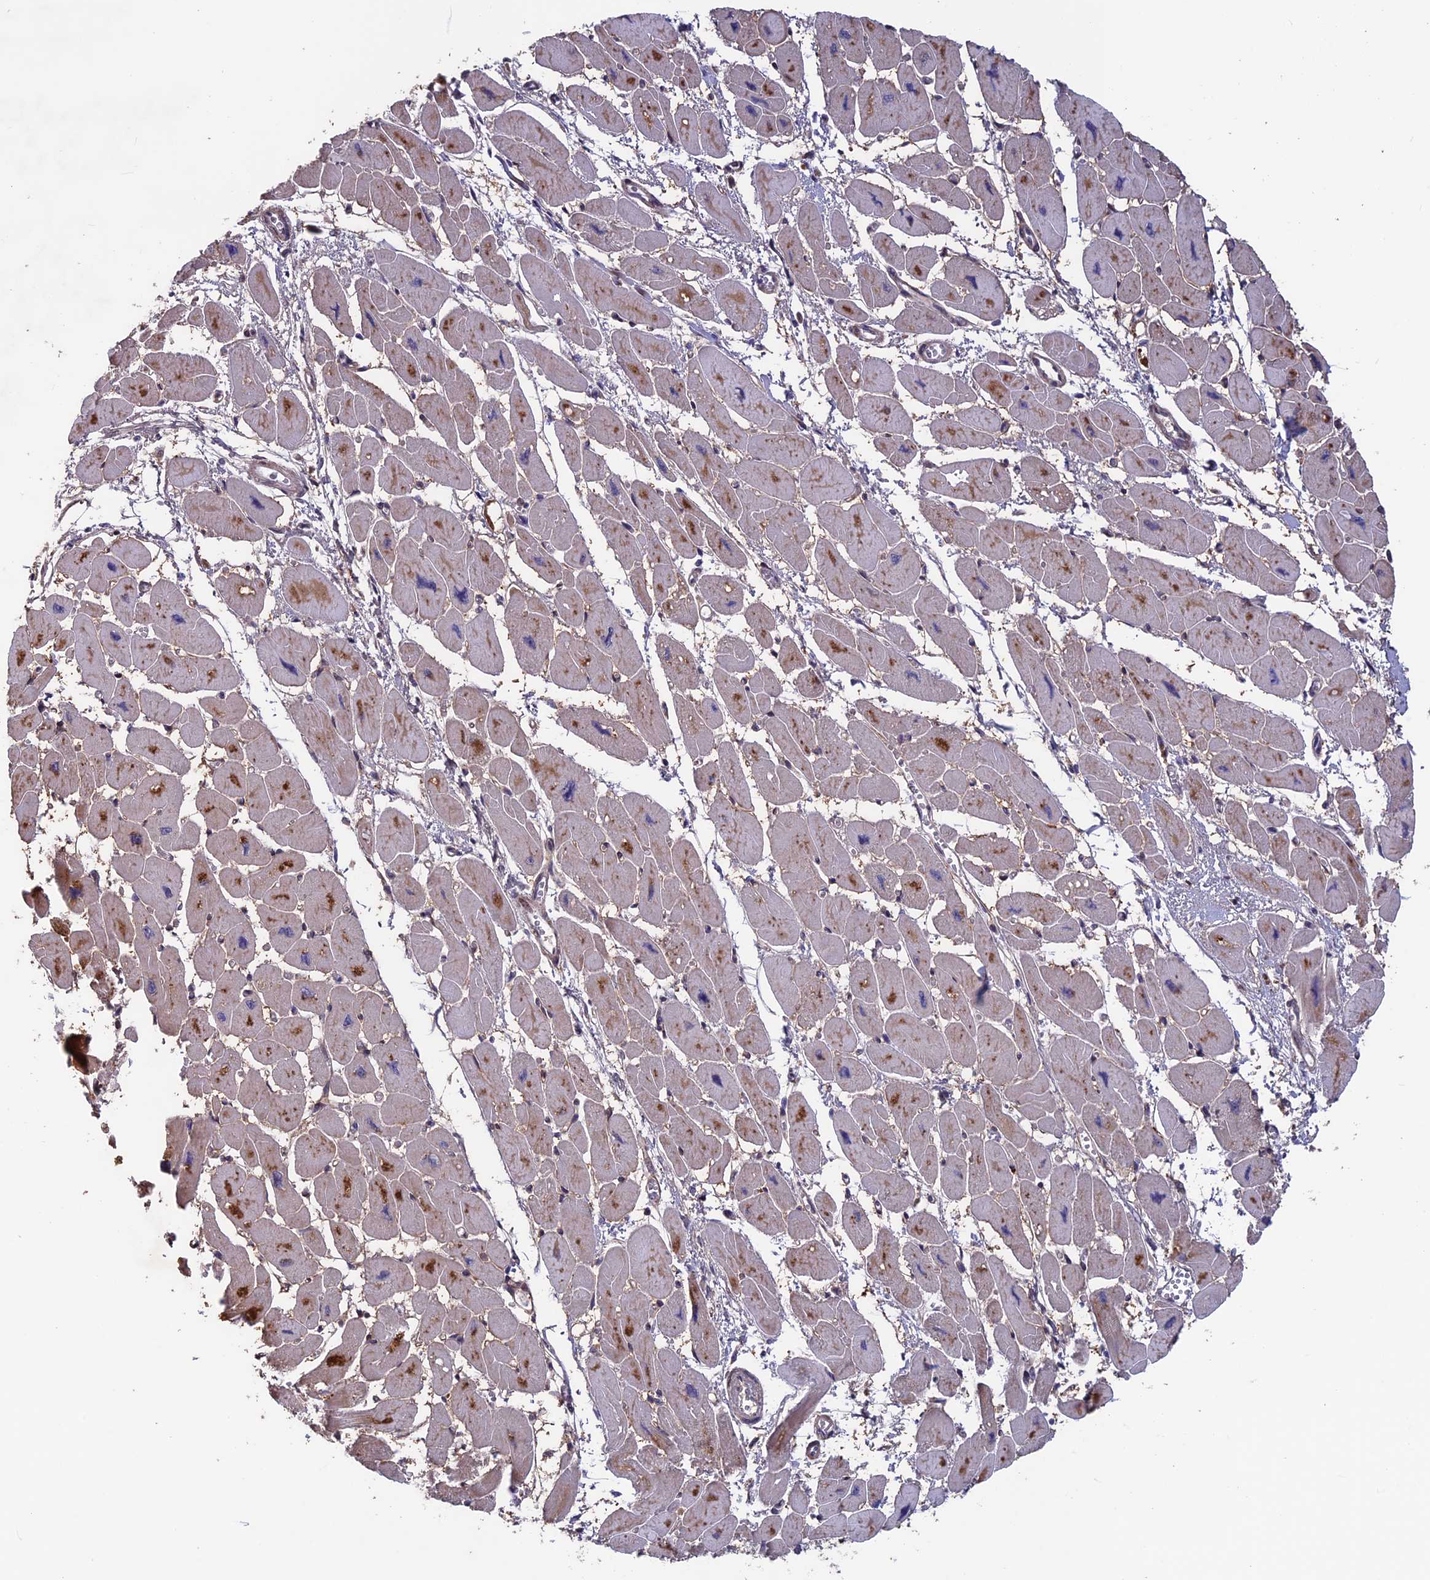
{"staining": {"intensity": "moderate", "quantity": "<25%", "location": "cytoplasmic/membranous"}, "tissue": "heart muscle", "cell_type": "Cardiomyocytes", "image_type": "normal", "snomed": [{"axis": "morphology", "description": "Normal tissue, NOS"}, {"axis": "topography", "description": "Heart"}], "caption": "Brown immunohistochemical staining in unremarkable heart muscle exhibits moderate cytoplasmic/membranous staining in about <25% of cardiomyocytes. (IHC, brightfield microscopy, high magnification).", "gene": "MAST2", "patient": {"sex": "female", "age": 54}}